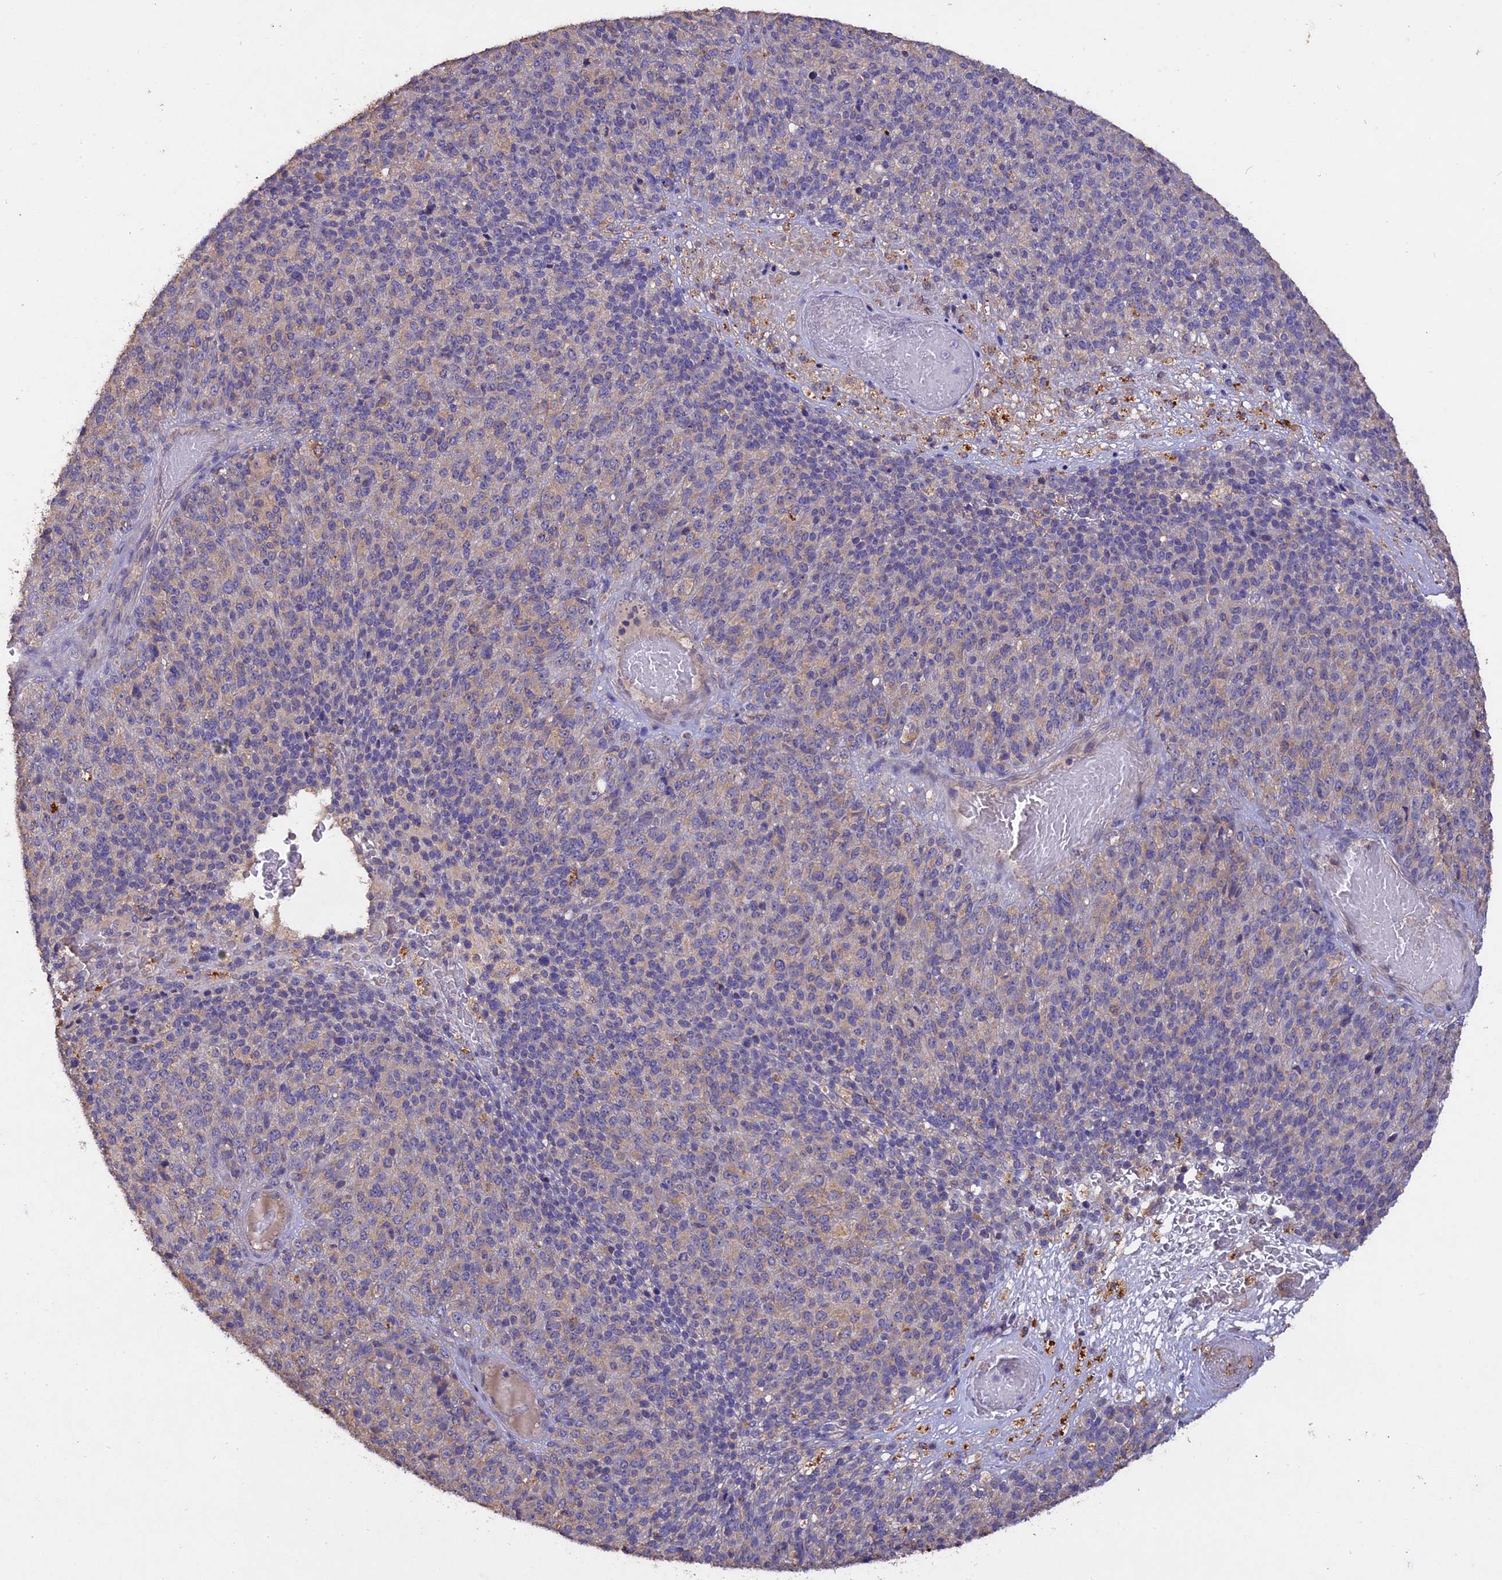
{"staining": {"intensity": "negative", "quantity": "none", "location": "none"}, "tissue": "melanoma", "cell_type": "Tumor cells", "image_type": "cancer", "snomed": [{"axis": "morphology", "description": "Malignant melanoma, Metastatic site"}, {"axis": "topography", "description": "Brain"}], "caption": "This micrograph is of malignant melanoma (metastatic site) stained with immunohistochemistry (IHC) to label a protein in brown with the nuclei are counter-stained blue. There is no staining in tumor cells. The staining was performed using DAB (3,3'-diaminobenzidine) to visualize the protein expression in brown, while the nuclei were stained in blue with hematoxylin (Magnification: 20x).", "gene": "SLC26A4", "patient": {"sex": "female", "age": 56}}